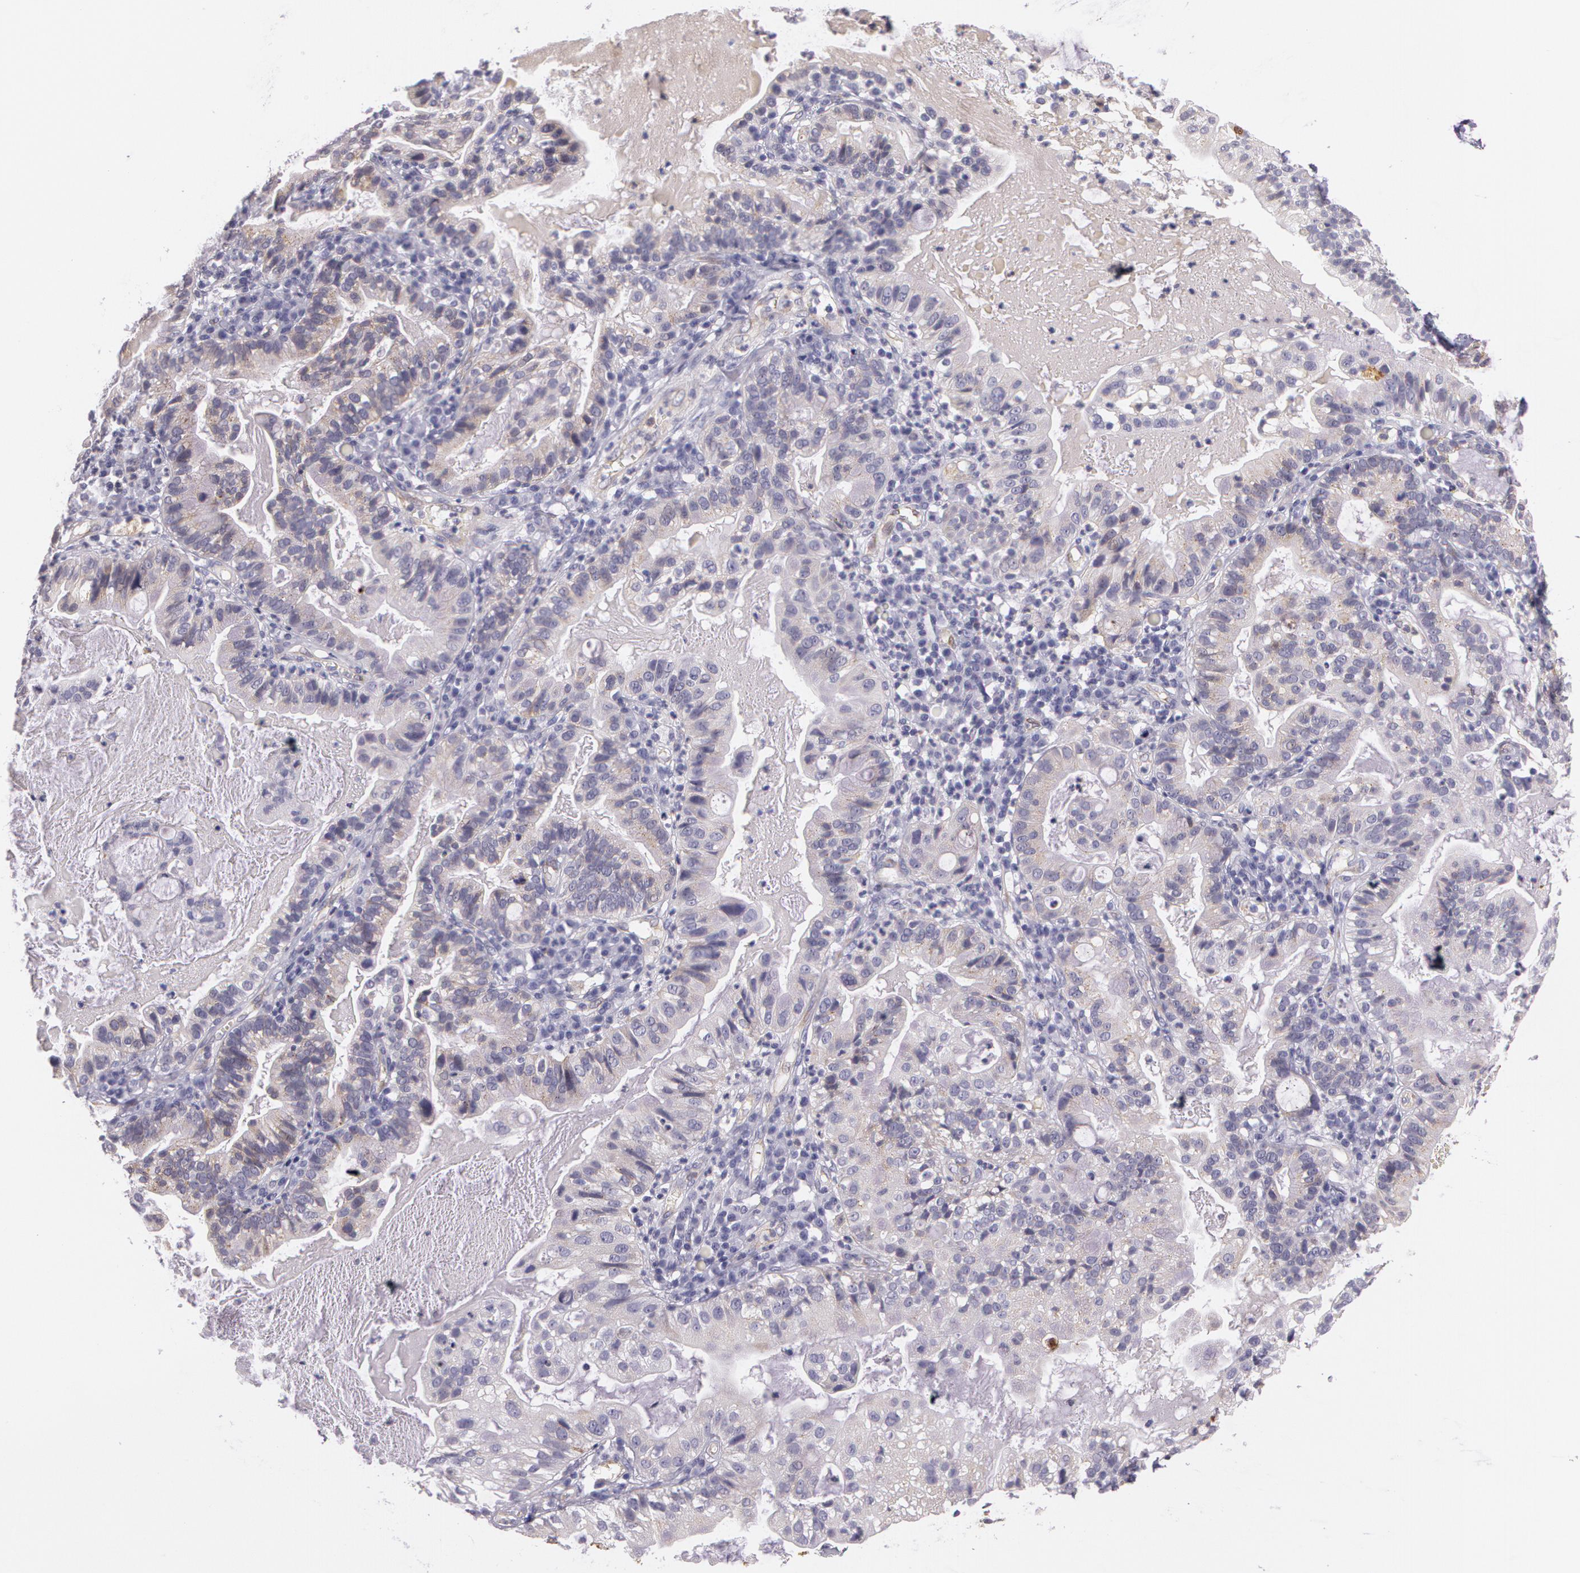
{"staining": {"intensity": "weak", "quantity": "<25%", "location": "cytoplasmic/membranous"}, "tissue": "cervical cancer", "cell_type": "Tumor cells", "image_type": "cancer", "snomed": [{"axis": "morphology", "description": "Adenocarcinoma, NOS"}, {"axis": "topography", "description": "Cervix"}], "caption": "Human cervical cancer stained for a protein using immunohistochemistry demonstrates no expression in tumor cells.", "gene": "APP", "patient": {"sex": "female", "age": 41}}